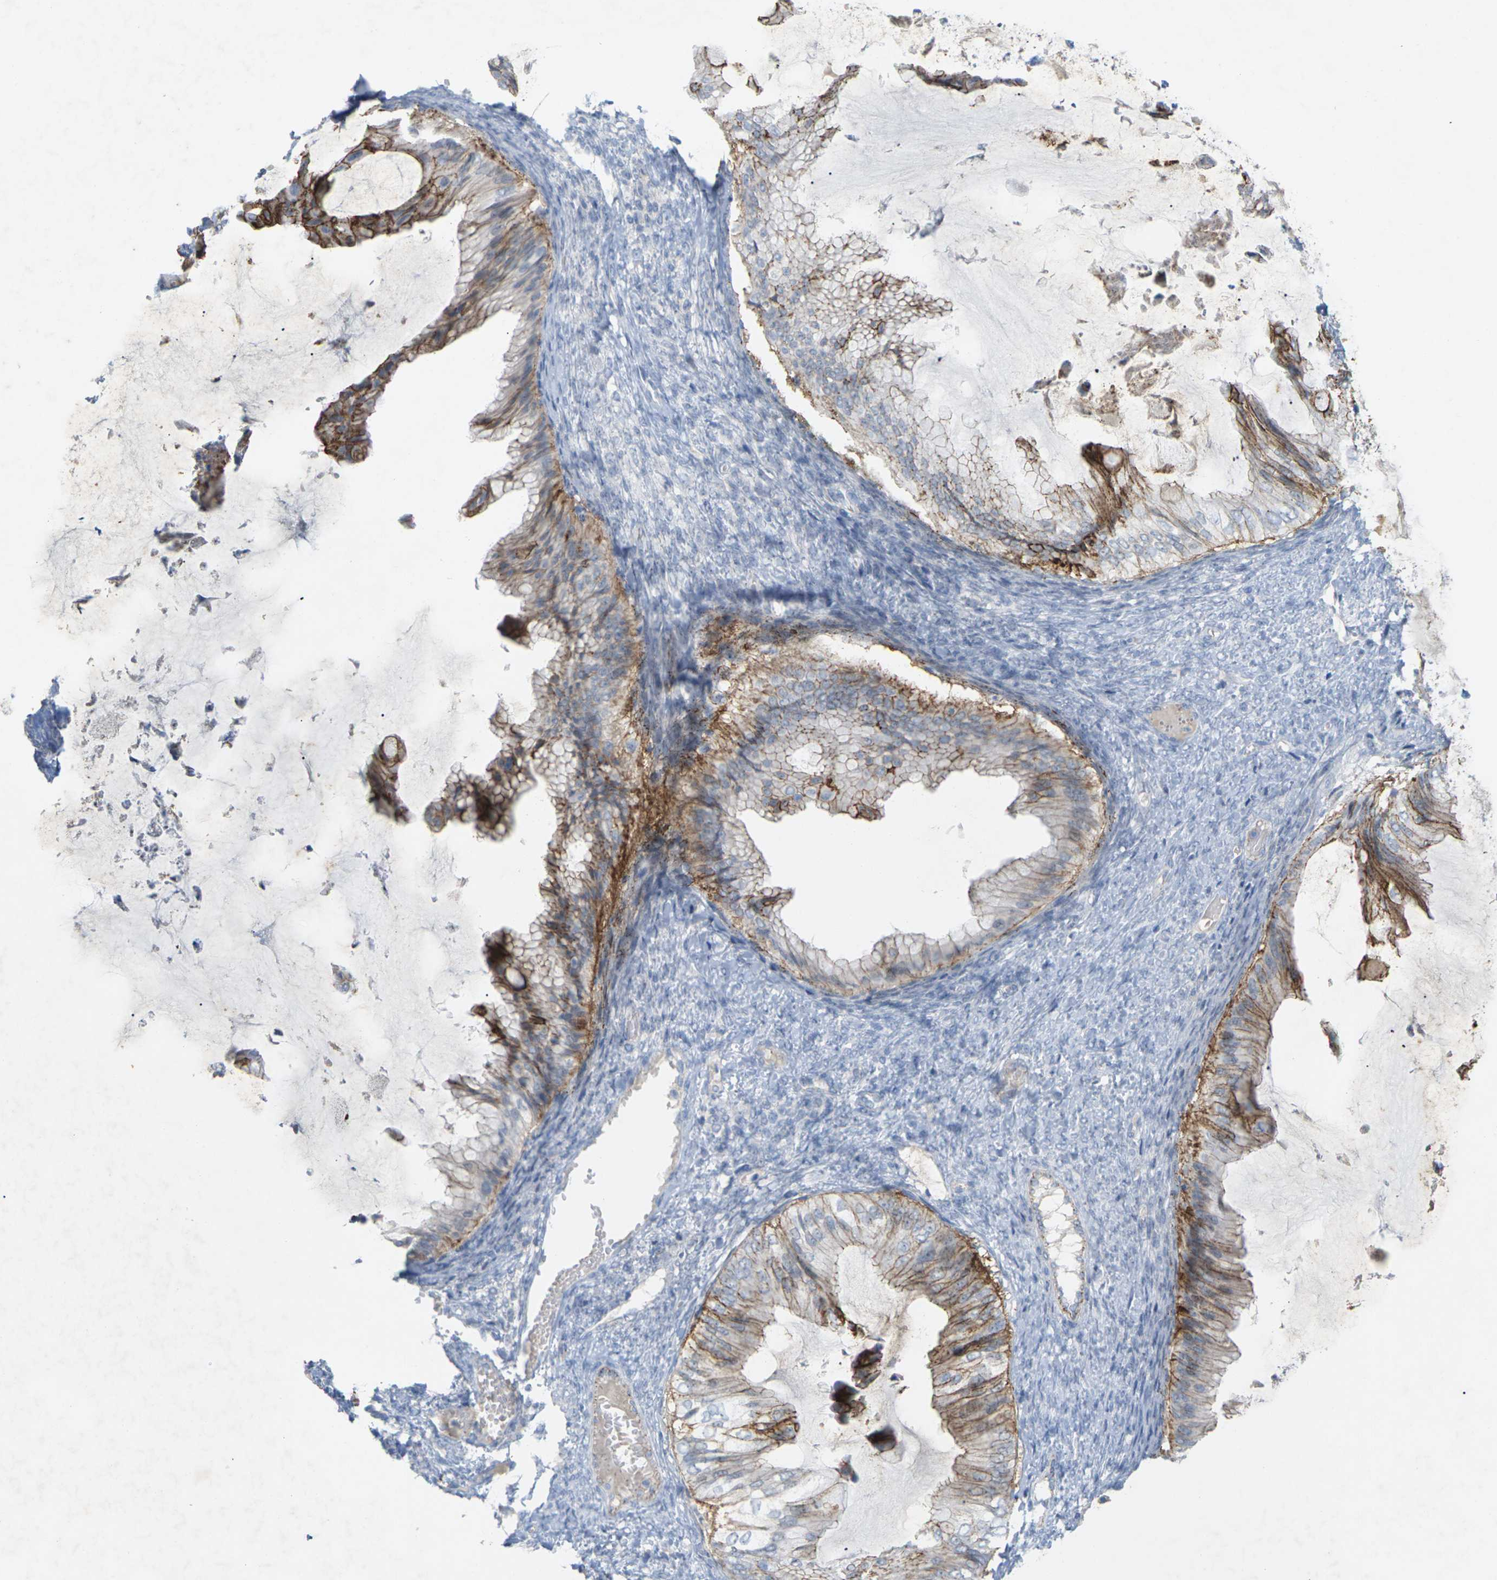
{"staining": {"intensity": "moderate", "quantity": ">75%", "location": "cytoplasmic/membranous"}, "tissue": "ovarian cancer", "cell_type": "Tumor cells", "image_type": "cancer", "snomed": [{"axis": "morphology", "description": "Cystadenocarcinoma, mucinous, NOS"}, {"axis": "topography", "description": "Ovary"}], "caption": "Approximately >75% of tumor cells in ovarian mucinous cystadenocarcinoma exhibit moderate cytoplasmic/membranous protein staining as visualized by brown immunohistochemical staining.", "gene": "CLDN3", "patient": {"sex": "female", "age": 61}}